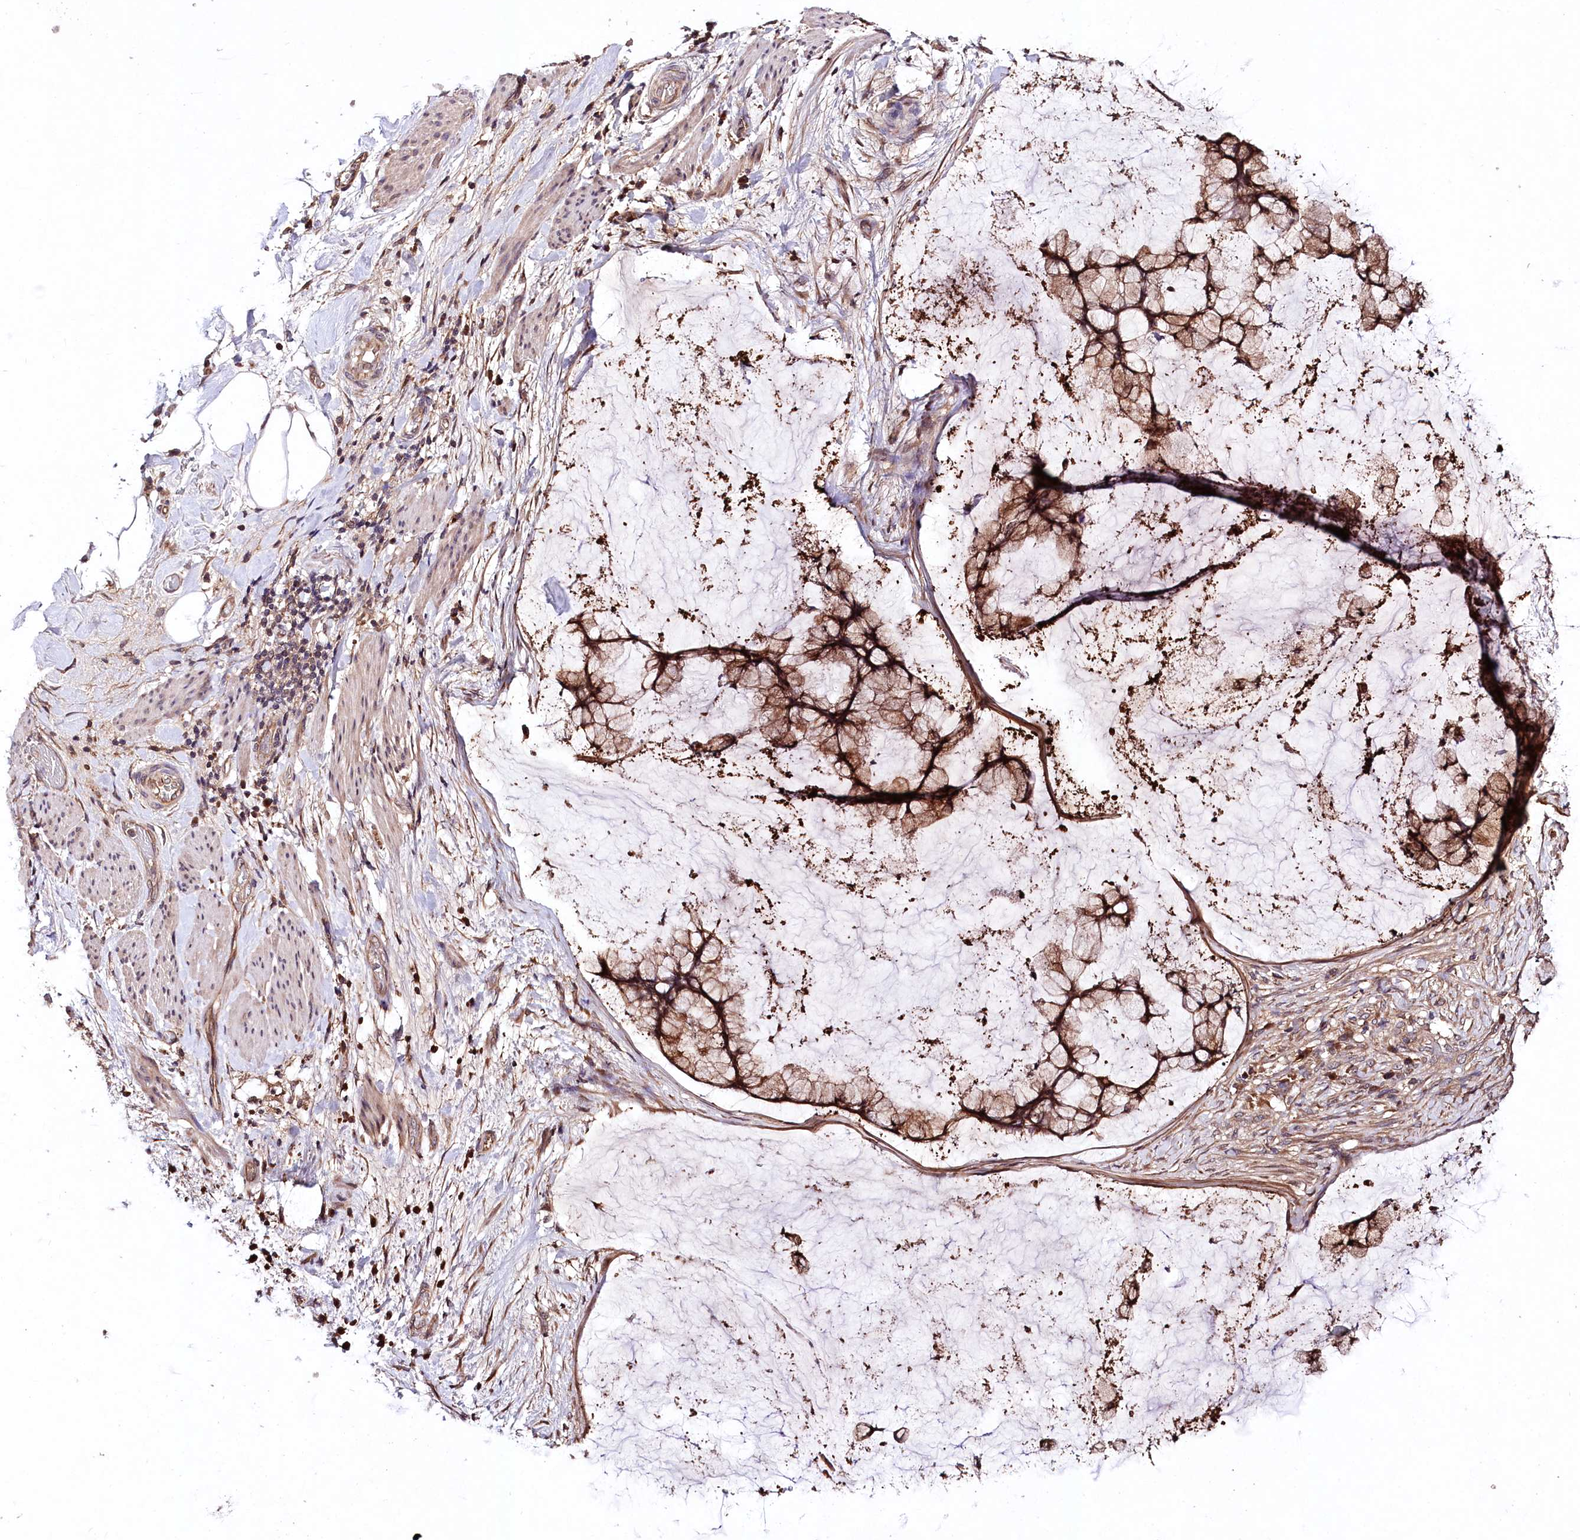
{"staining": {"intensity": "strong", "quantity": ">75%", "location": "cytoplasmic/membranous"}, "tissue": "ovarian cancer", "cell_type": "Tumor cells", "image_type": "cancer", "snomed": [{"axis": "morphology", "description": "Cystadenocarcinoma, mucinous, NOS"}, {"axis": "topography", "description": "Ovary"}], "caption": "Approximately >75% of tumor cells in human mucinous cystadenocarcinoma (ovarian) show strong cytoplasmic/membranous protein expression as visualized by brown immunohistochemical staining.", "gene": "TNPO3", "patient": {"sex": "female", "age": 42}}